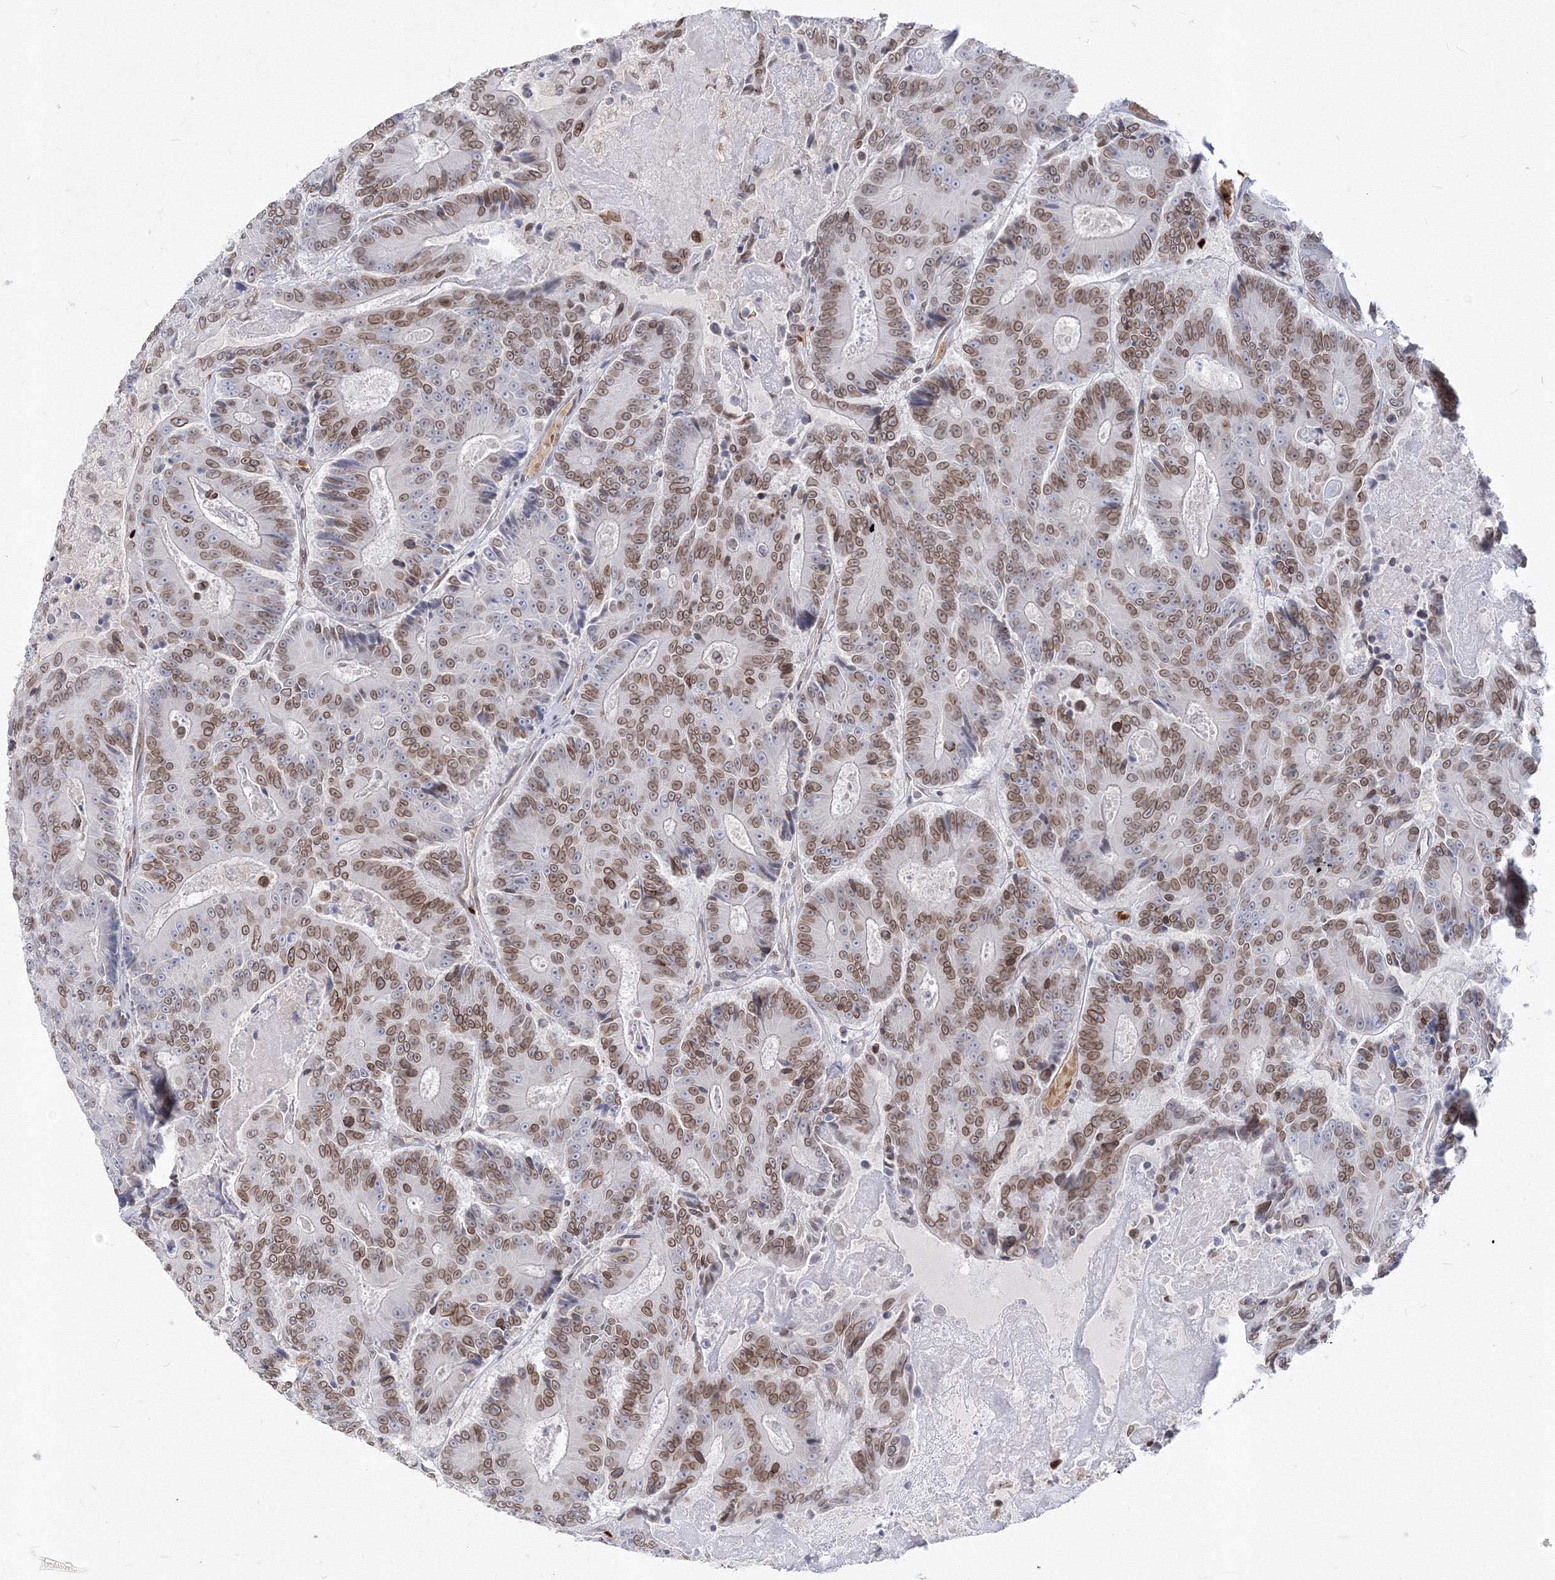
{"staining": {"intensity": "moderate", "quantity": ">75%", "location": "cytoplasmic/membranous,nuclear"}, "tissue": "colorectal cancer", "cell_type": "Tumor cells", "image_type": "cancer", "snomed": [{"axis": "morphology", "description": "Adenocarcinoma, NOS"}, {"axis": "topography", "description": "Colon"}], "caption": "A micrograph showing moderate cytoplasmic/membranous and nuclear positivity in approximately >75% of tumor cells in colorectal cancer (adenocarcinoma), as visualized by brown immunohistochemical staining.", "gene": "DNAJB2", "patient": {"sex": "male", "age": 83}}